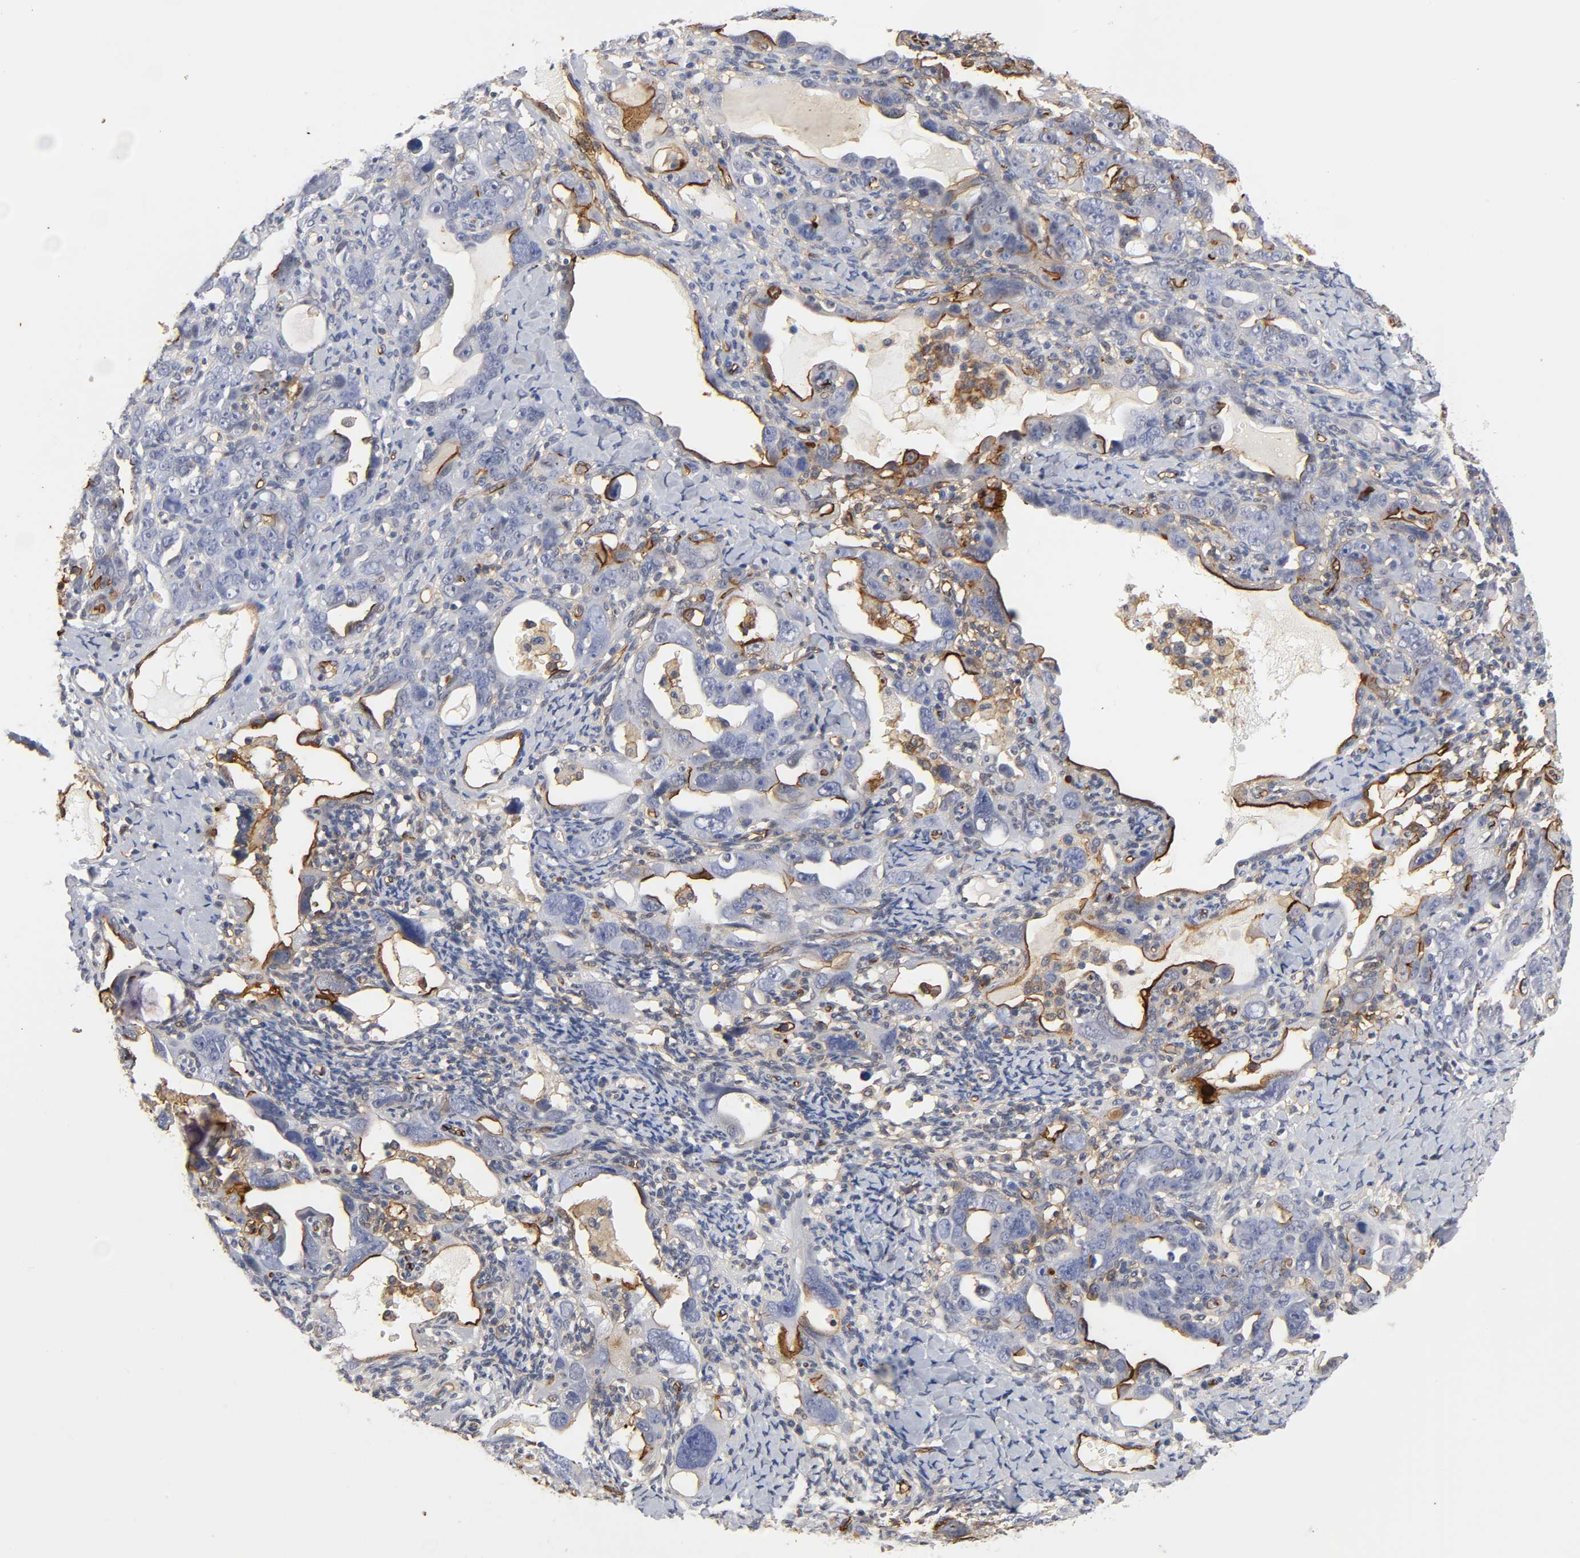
{"staining": {"intensity": "strong", "quantity": "25%-75%", "location": "cytoplasmic/membranous"}, "tissue": "ovarian cancer", "cell_type": "Tumor cells", "image_type": "cancer", "snomed": [{"axis": "morphology", "description": "Cystadenocarcinoma, serous, NOS"}, {"axis": "topography", "description": "Ovary"}], "caption": "High-power microscopy captured an IHC micrograph of serous cystadenocarcinoma (ovarian), revealing strong cytoplasmic/membranous expression in about 25%-75% of tumor cells. The staining was performed using DAB (3,3'-diaminobenzidine), with brown indicating positive protein expression. Nuclei are stained blue with hematoxylin.", "gene": "ICAM1", "patient": {"sex": "female", "age": 66}}